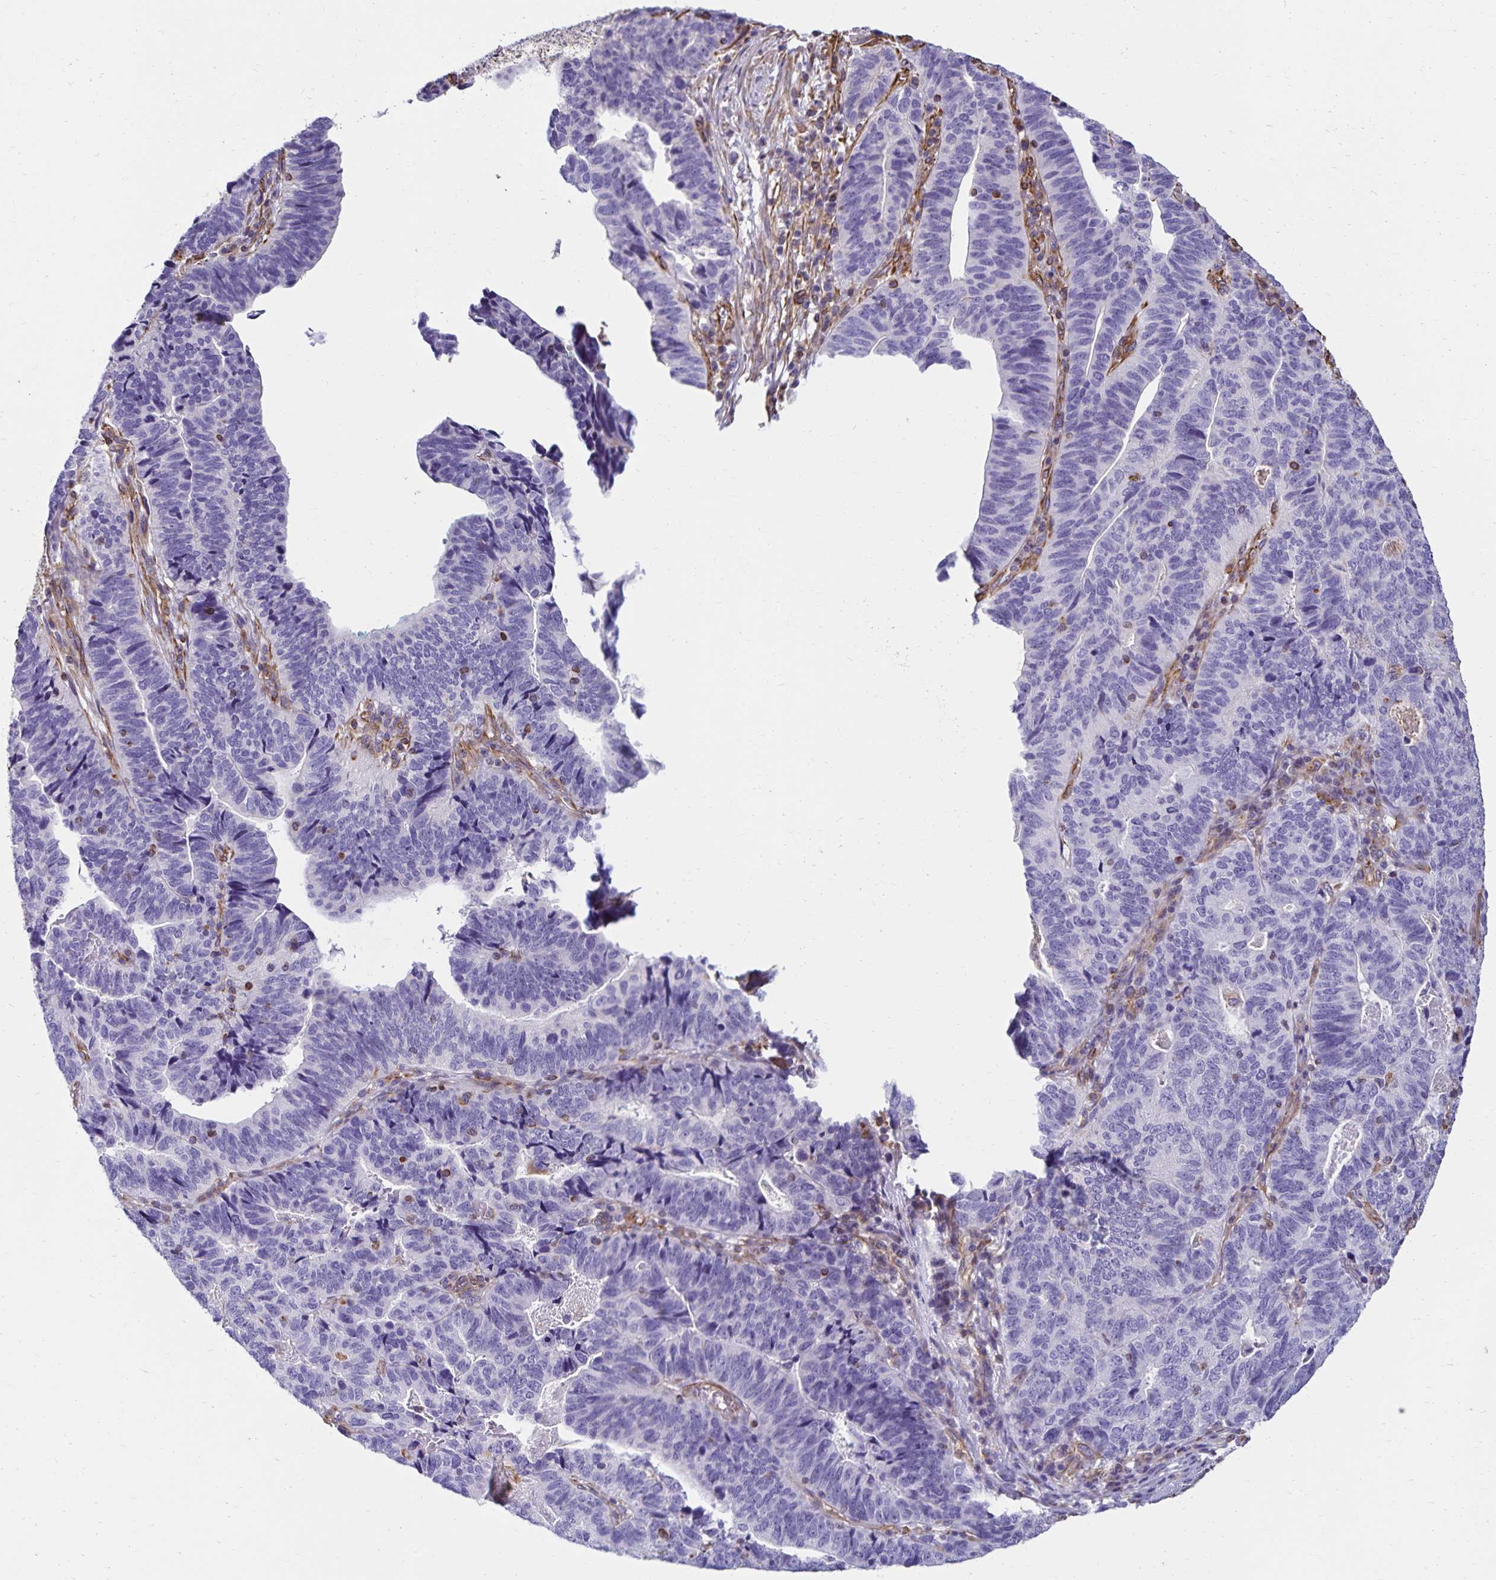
{"staining": {"intensity": "negative", "quantity": "none", "location": "none"}, "tissue": "stomach cancer", "cell_type": "Tumor cells", "image_type": "cancer", "snomed": [{"axis": "morphology", "description": "Adenocarcinoma, NOS"}, {"axis": "topography", "description": "Stomach, upper"}], "caption": "Immunohistochemistry (IHC) image of stomach cancer stained for a protein (brown), which displays no staining in tumor cells.", "gene": "TRPV6", "patient": {"sex": "female", "age": 67}}